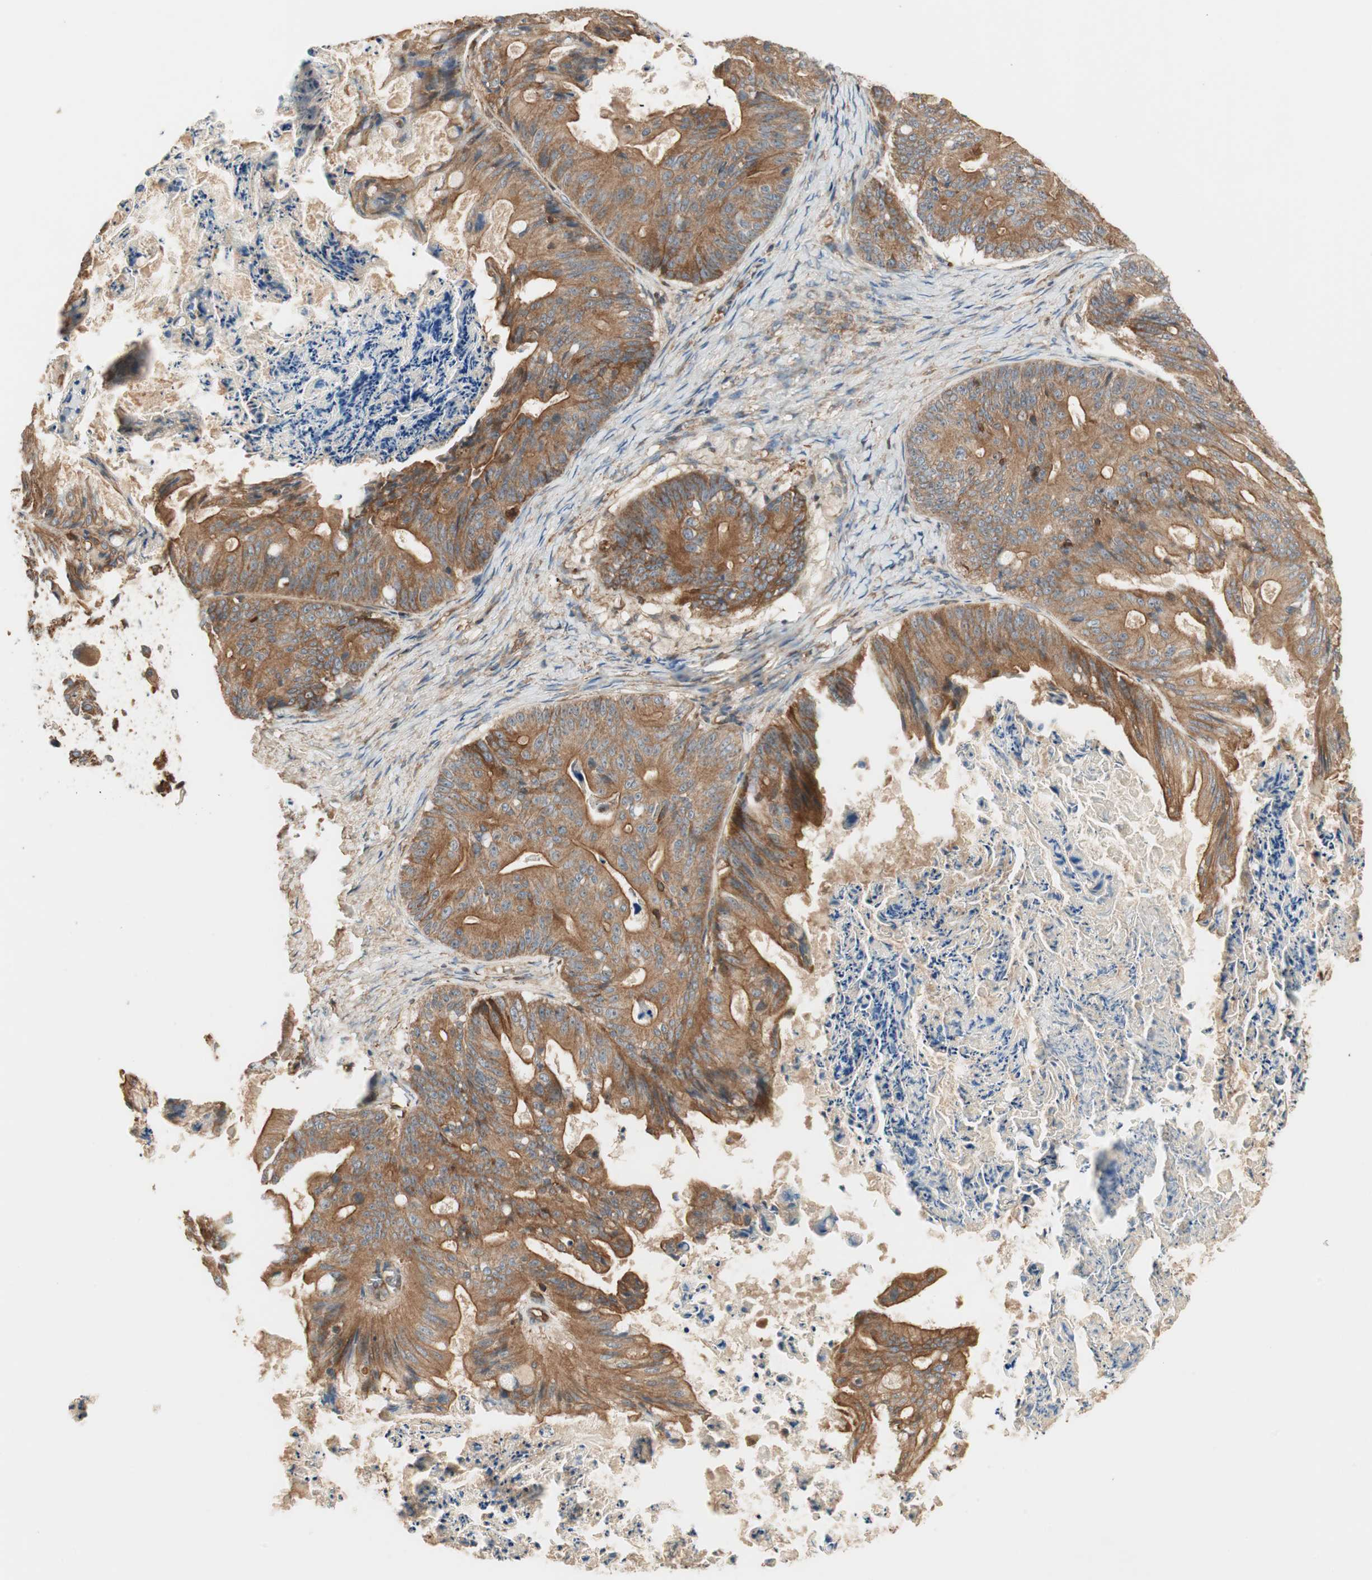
{"staining": {"intensity": "moderate", "quantity": ">75%", "location": "cytoplasmic/membranous"}, "tissue": "ovarian cancer", "cell_type": "Tumor cells", "image_type": "cancer", "snomed": [{"axis": "morphology", "description": "Cystadenocarcinoma, mucinous, NOS"}, {"axis": "topography", "description": "Ovary"}], "caption": "Mucinous cystadenocarcinoma (ovarian) stained with immunohistochemistry exhibits moderate cytoplasmic/membranous positivity in about >75% of tumor cells.", "gene": "CTTNBP2NL", "patient": {"sex": "female", "age": 37}}